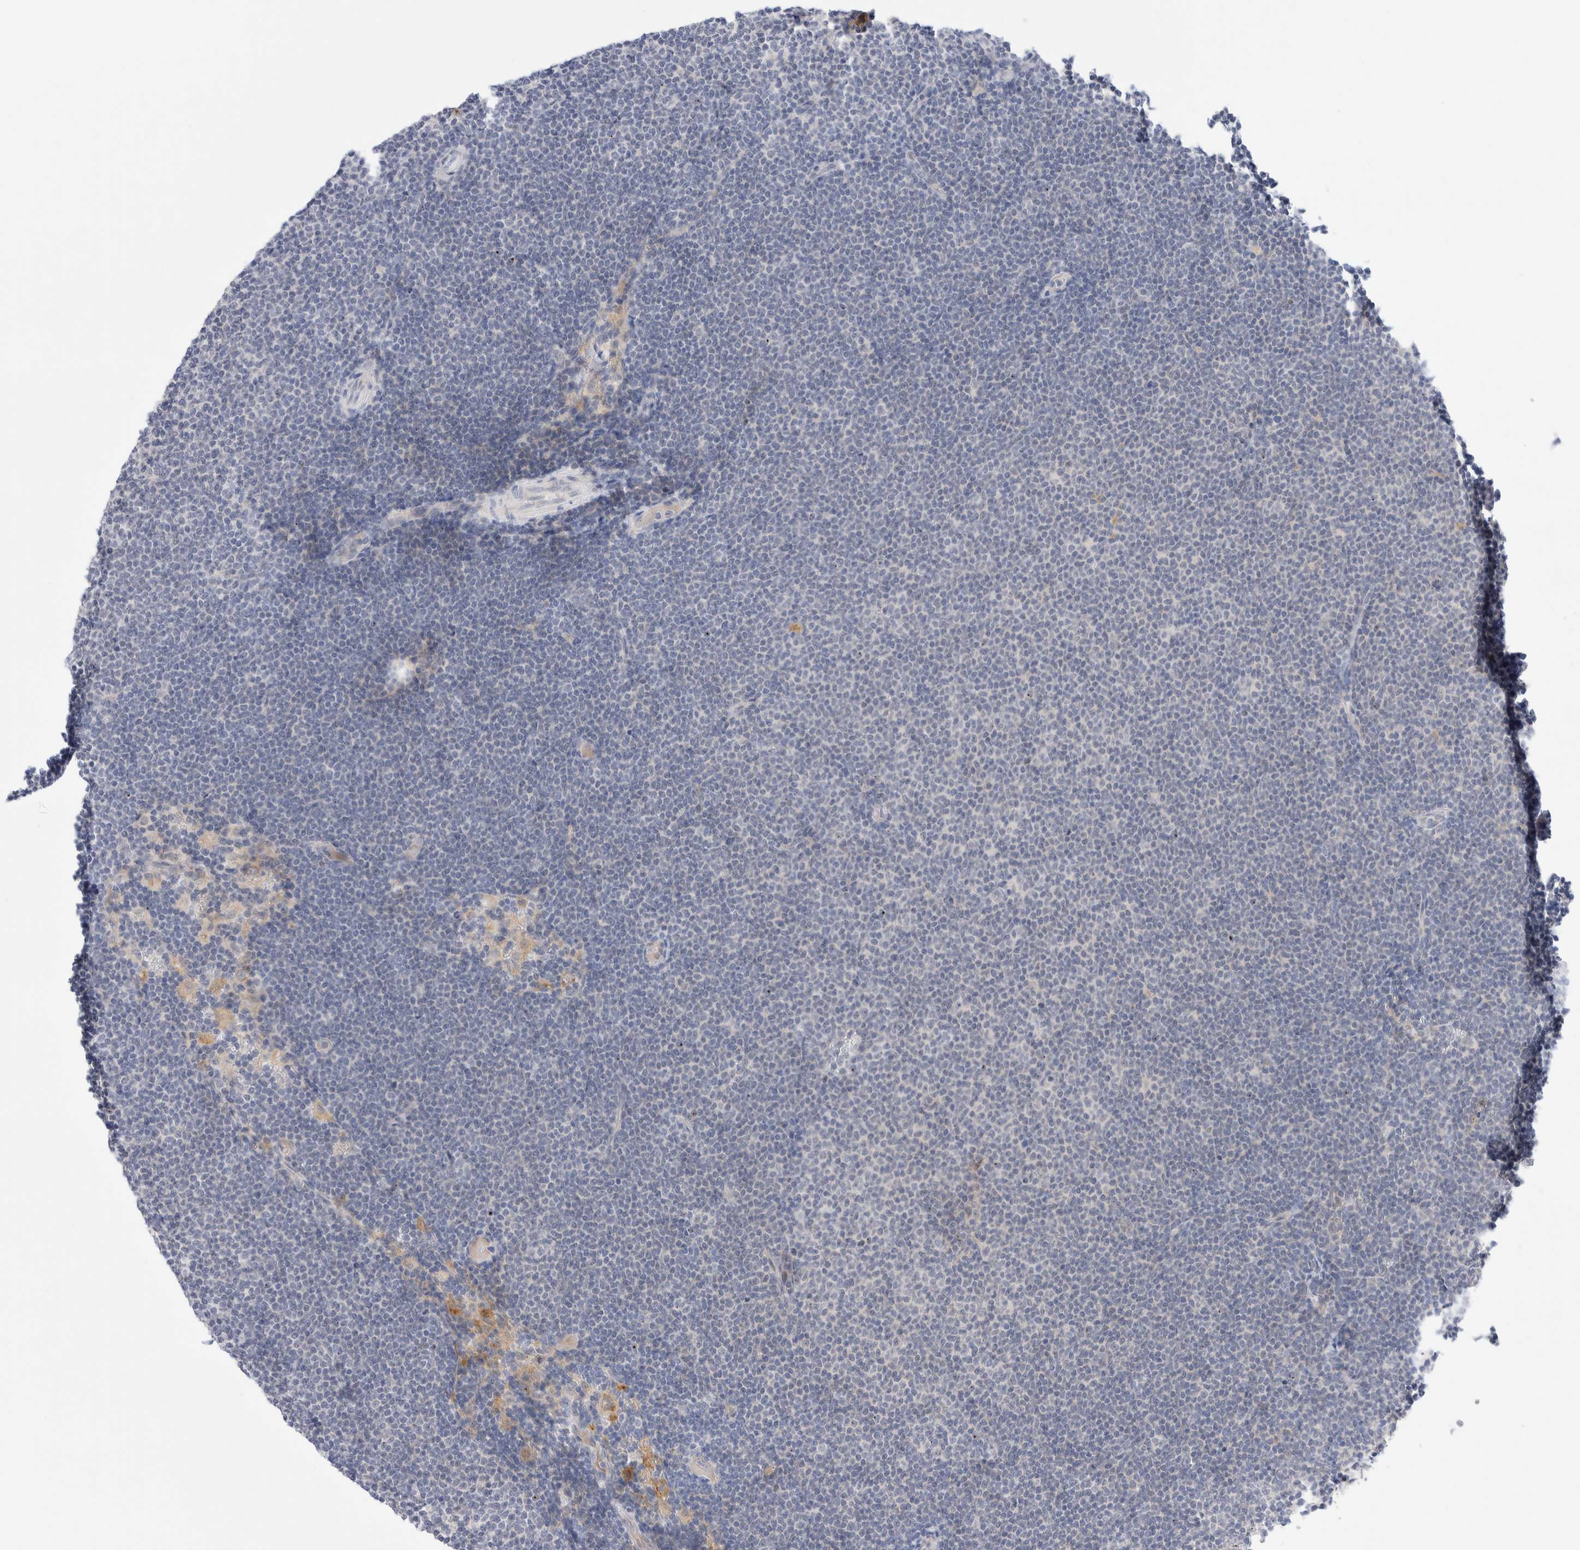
{"staining": {"intensity": "negative", "quantity": "none", "location": "none"}, "tissue": "lymphoma", "cell_type": "Tumor cells", "image_type": "cancer", "snomed": [{"axis": "morphology", "description": "Malignant lymphoma, non-Hodgkin's type, Low grade"}, {"axis": "topography", "description": "Lymph node"}], "caption": "A high-resolution image shows IHC staining of lymphoma, which demonstrates no significant expression in tumor cells. (DAB (3,3'-diaminobenzidine) IHC, high magnification).", "gene": "DNAJB6", "patient": {"sex": "female", "age": 53}}